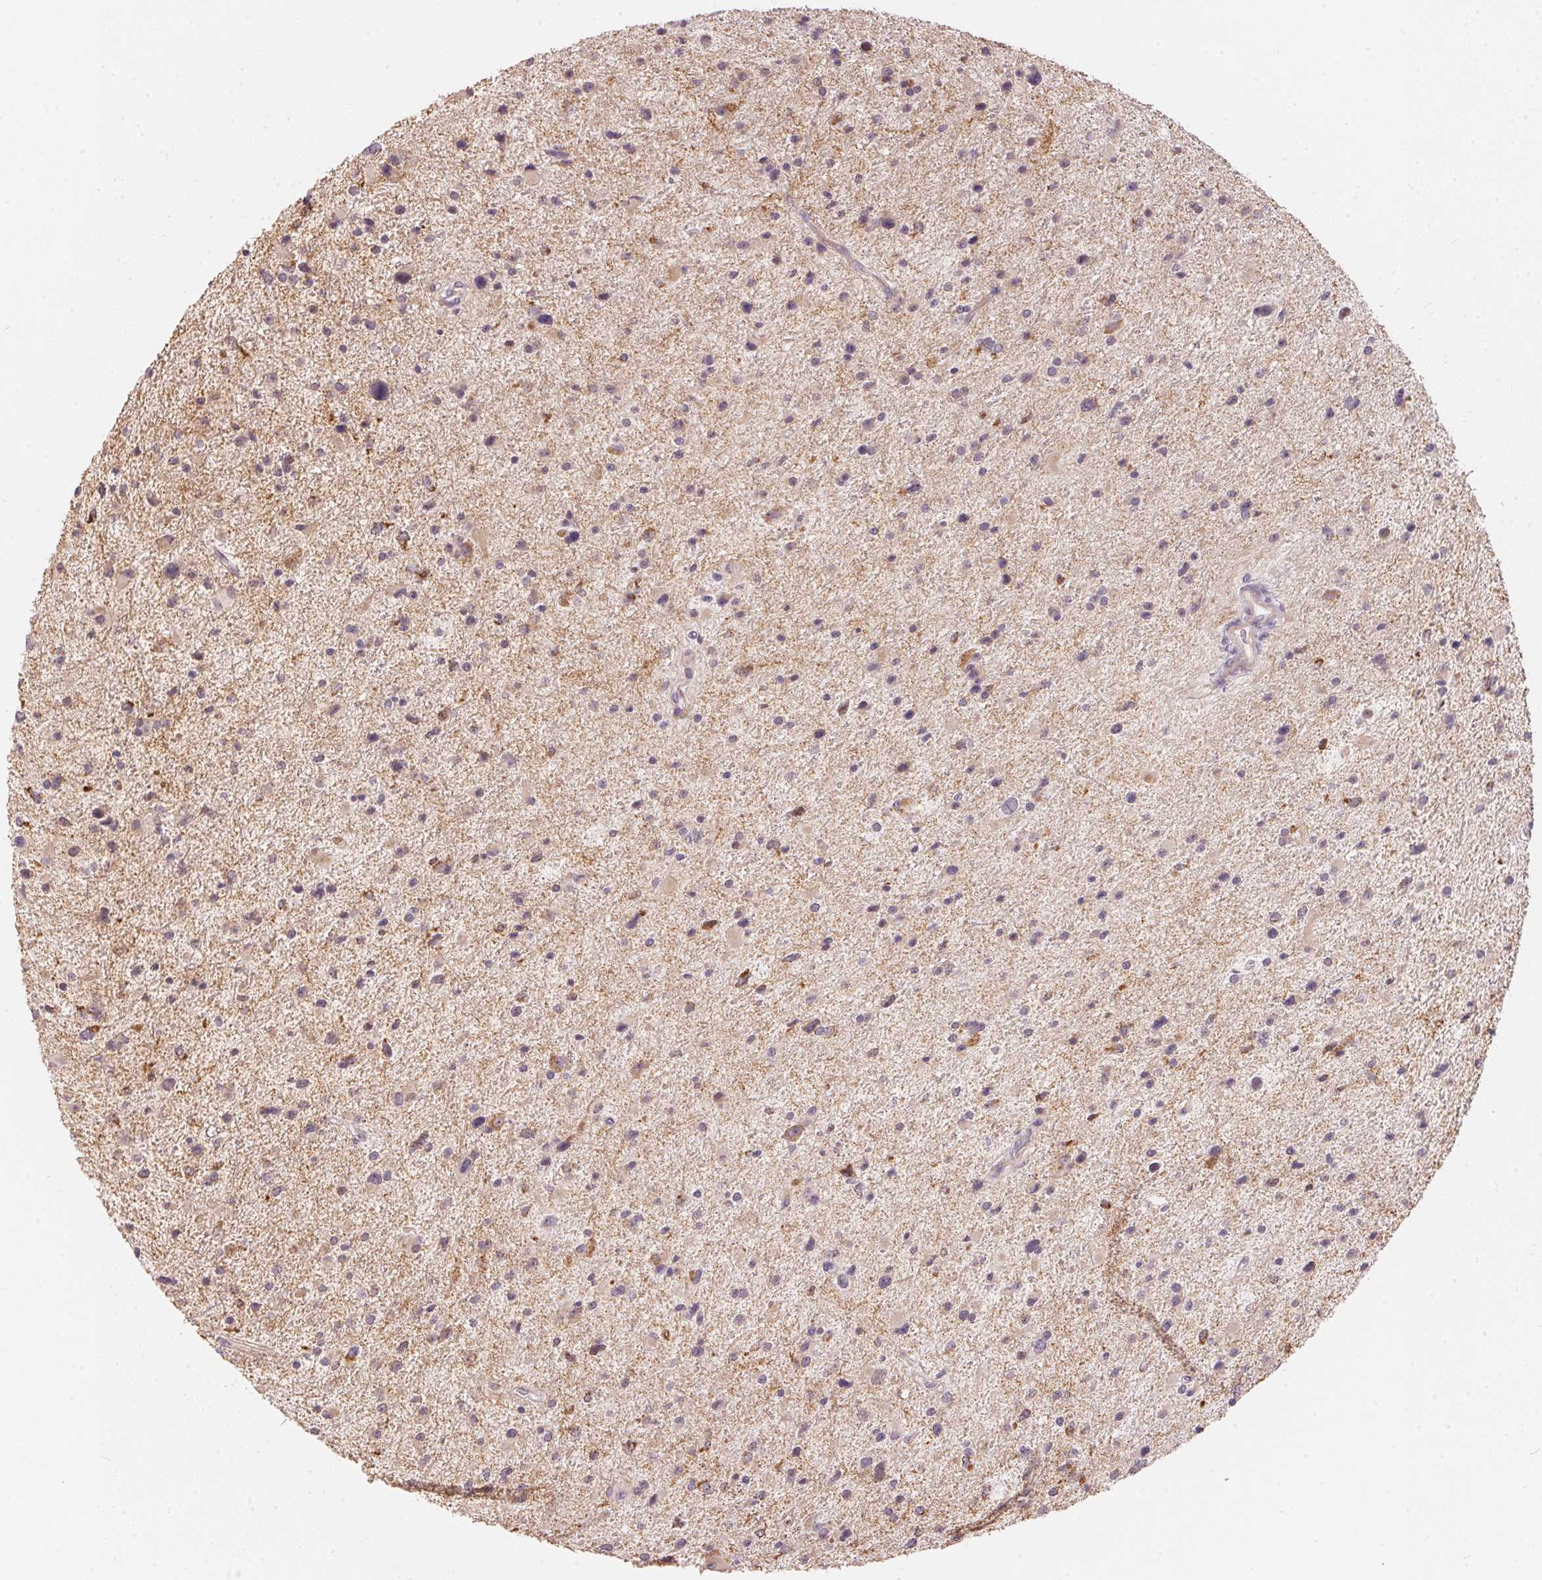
{"staining": {"intensity": "negative", "quantity": "none", "location": "none"}, "tissue": "glioma", "cell_type": "Tumor cells", "image_type": "cancer", "snomed": [{"axis": "morphology", "description": "Glioma, malignant, Low grade"}, {"axis": "topography", "description": "Brain"}], "caption": "Human glioma stained for a protein using immunohistochemistry (IHC) displays no positivity in tumor cells.", "gene": "GDAP1L1", "patient": {"sex": "female", "age": 32}}